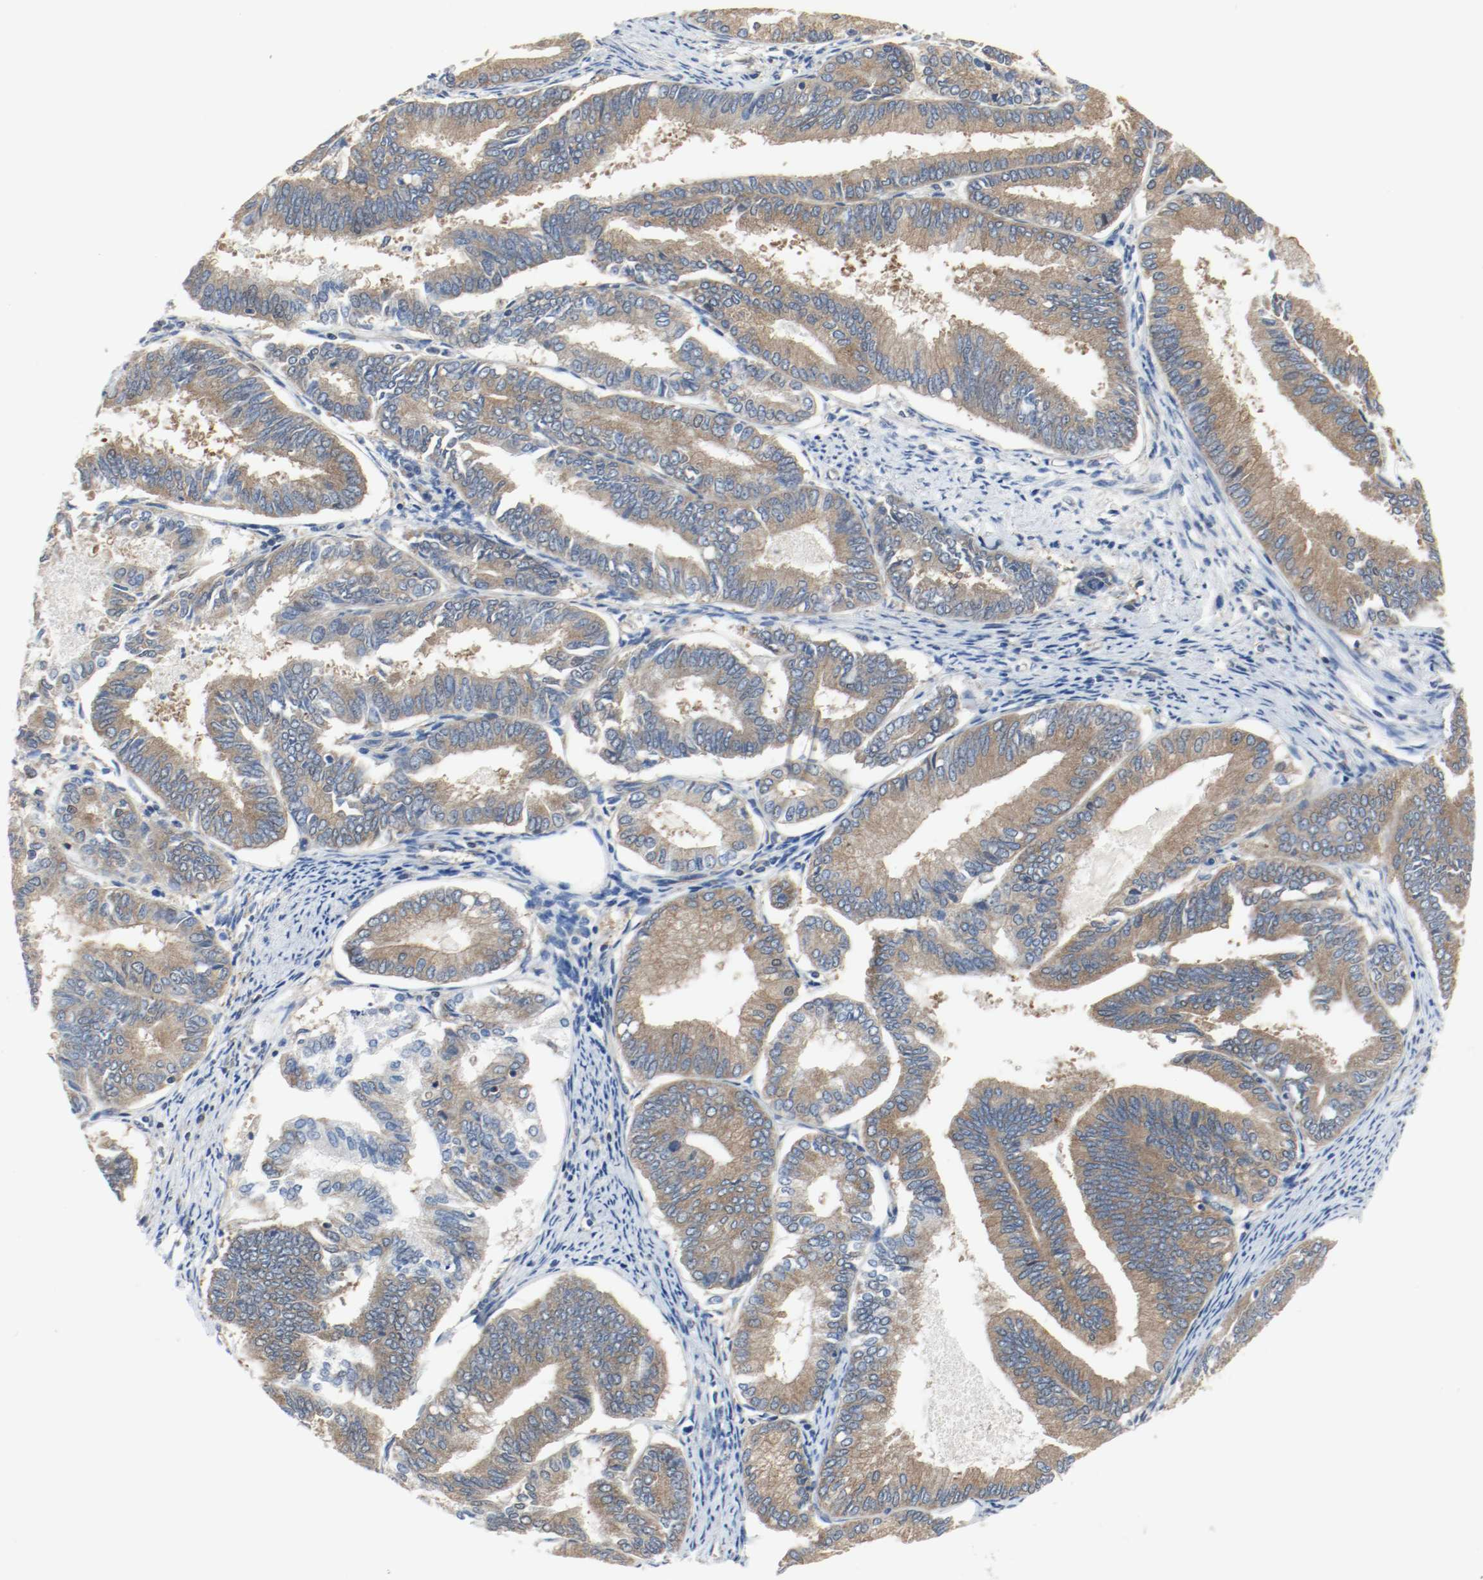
{"staining": {"intensity": "moderate", "quantity": ">75%", "location": "cytoplasmic/membranous"}, "tissue": "endometrial cancer", "cell_type": "Tumor cells", "image_type": "cancer", "snomed": [{"axis": "morphology", "description": "Adenocarcinoma, NOS"}, {"axis": "topography", "description": "Endometrium"}], "caption": "Immunohistochemical staining of adenocarcinoma (endometrial) demonstrates medium levels of moderate cytoplasmic/membranous positivity in about >75% of tumor cells.", "gene": "HGS", "patient": {"sex": "female", "age": 86}}